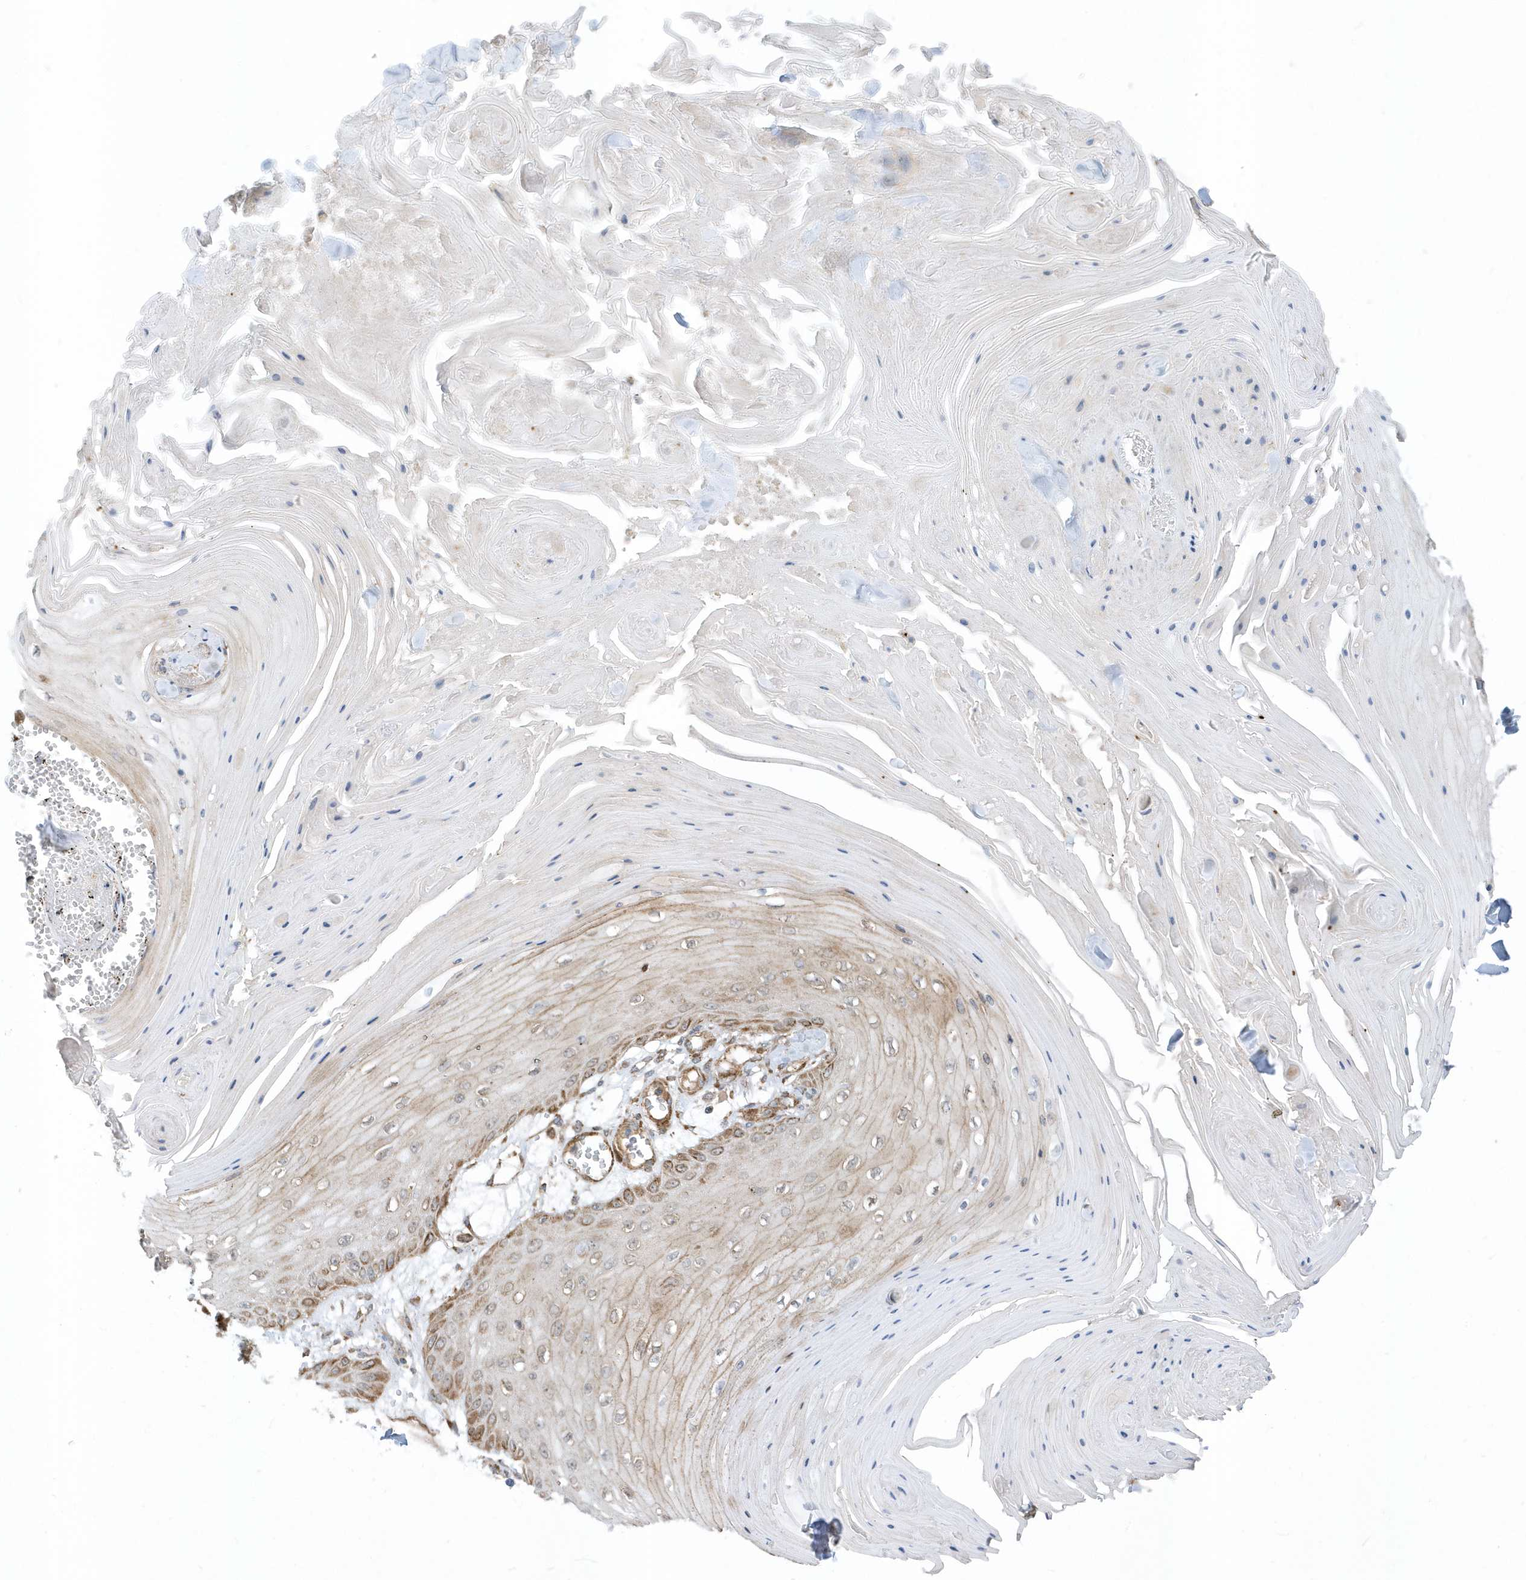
{"staining": {"intensity": "moderate", "quantity": "25%-75%", "location": "cytoplasmic/membranous"}, "tissue": "skin cancer", "cell_type": "Tumor cells", "image_type": "cancer", "snomed": [{"axis": "morphology", "description": "Squamous cell carcinoma, NOS"}, {"axis": "topography", "description": "Skin"}], "caption": "Immunohistochemical staining of human skin cancer (squamous cell carcinoma) exhibits medium levels of moderate cytoplasmic/membranous protein staining in about 25%-75% of tumor cells.", "gene": "HRH4", "patient": {"sex": "male", "age": 74}}